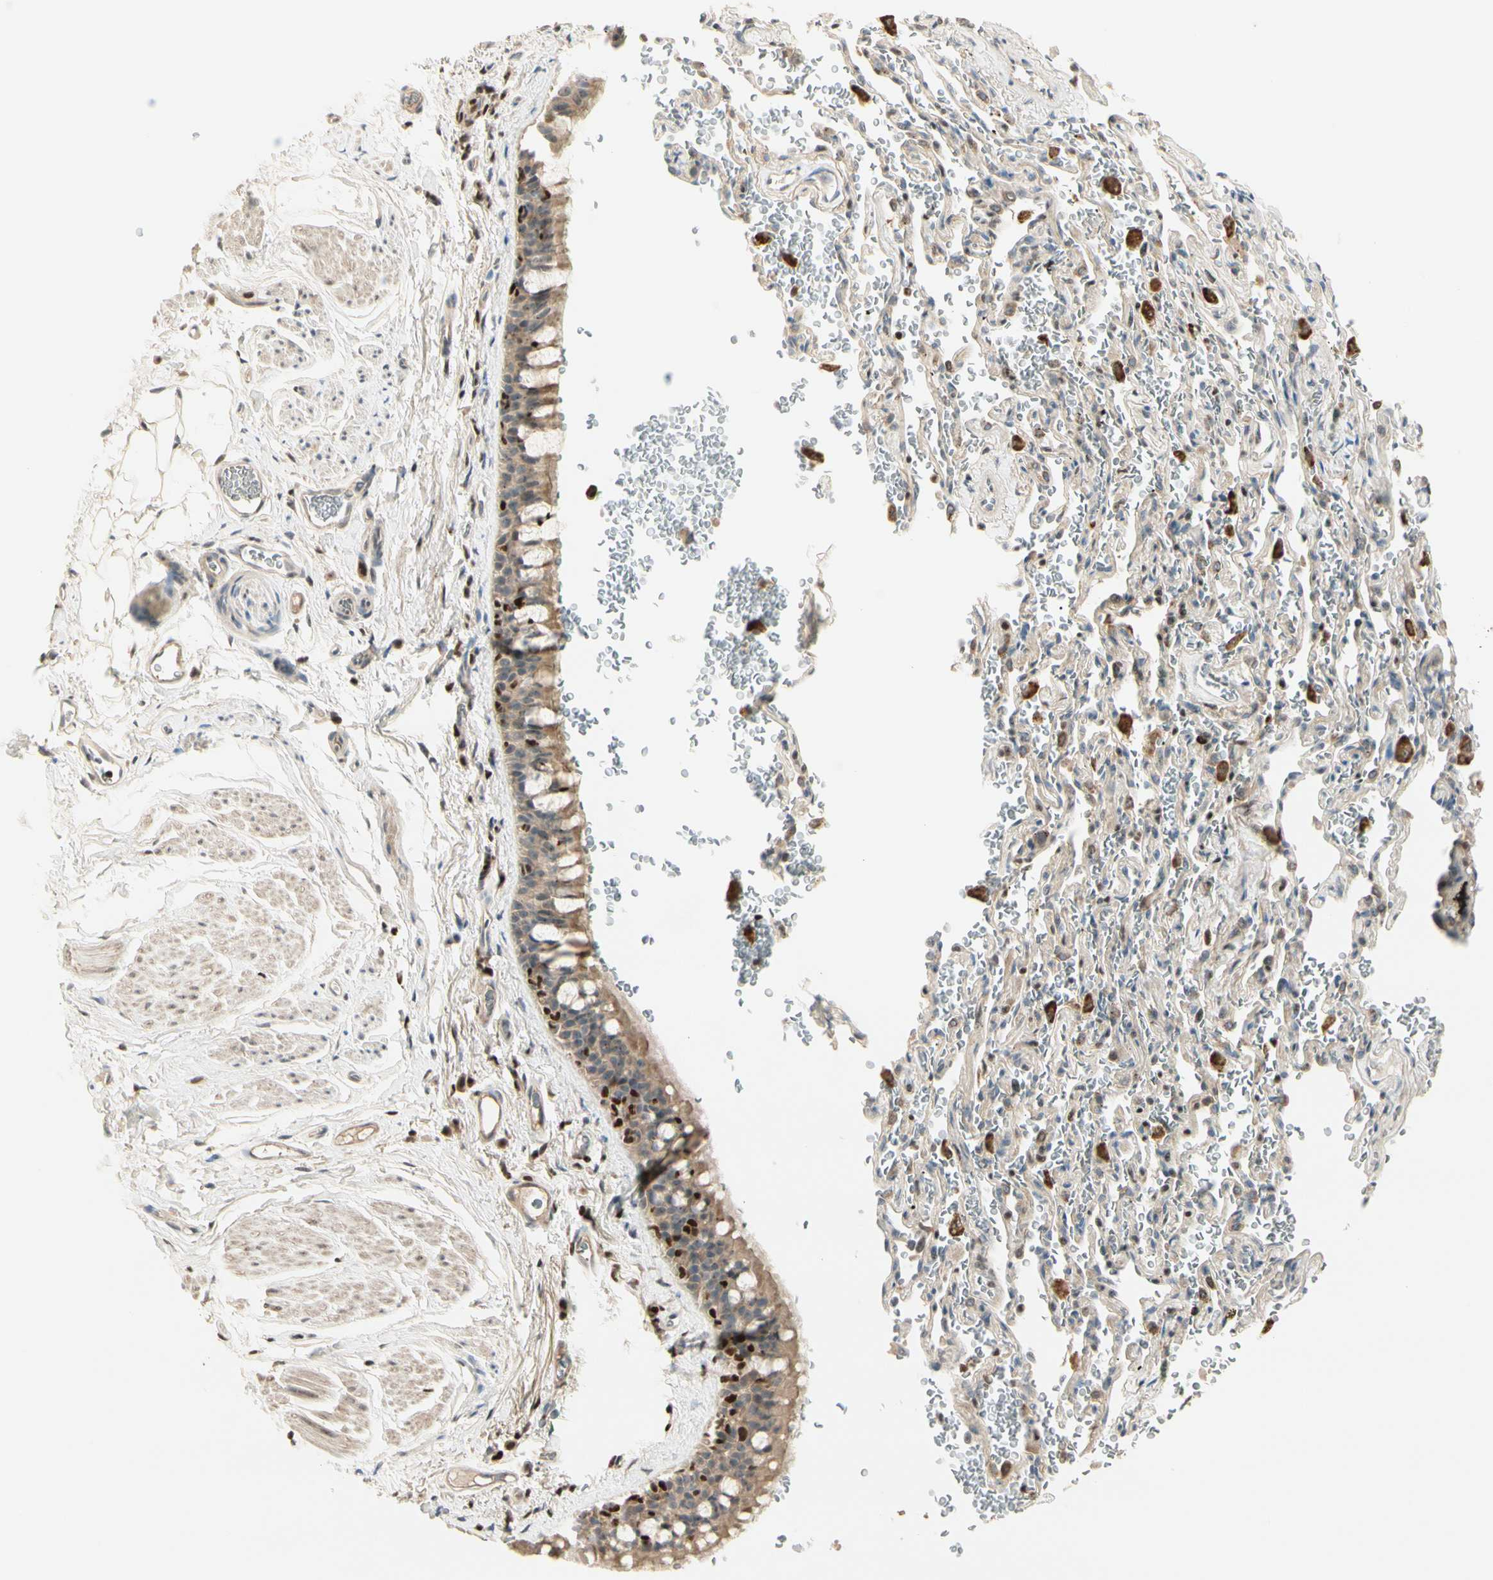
{"staining": {"intensity": "moderate", "quantity": ">75%", "location": "cytoplasmic/membranous"}, "tissue": "bronchus", "cell_type": "Respiratory epithelial cells", "image_type": "normal", "snomed": [{"axis": "morphology", "description": "Normal tissue, NOS"}, {"axis": "morphology", "description": "Malignant melanoma, Metastatic site"}, {"axis": "topography", "description": "Bronchus"}, {"axis": "topography", "description": "Lung"}], "caption": "The immunohistochemical stain shows moderate cytoplasmic/membranous expression in respiratory epithelial cells of unremarkable bronchus. (IHC, brightfield microscopy, high magnification).", "gene": "NFYA", "patient": {"sex": "male", "age": 64}}